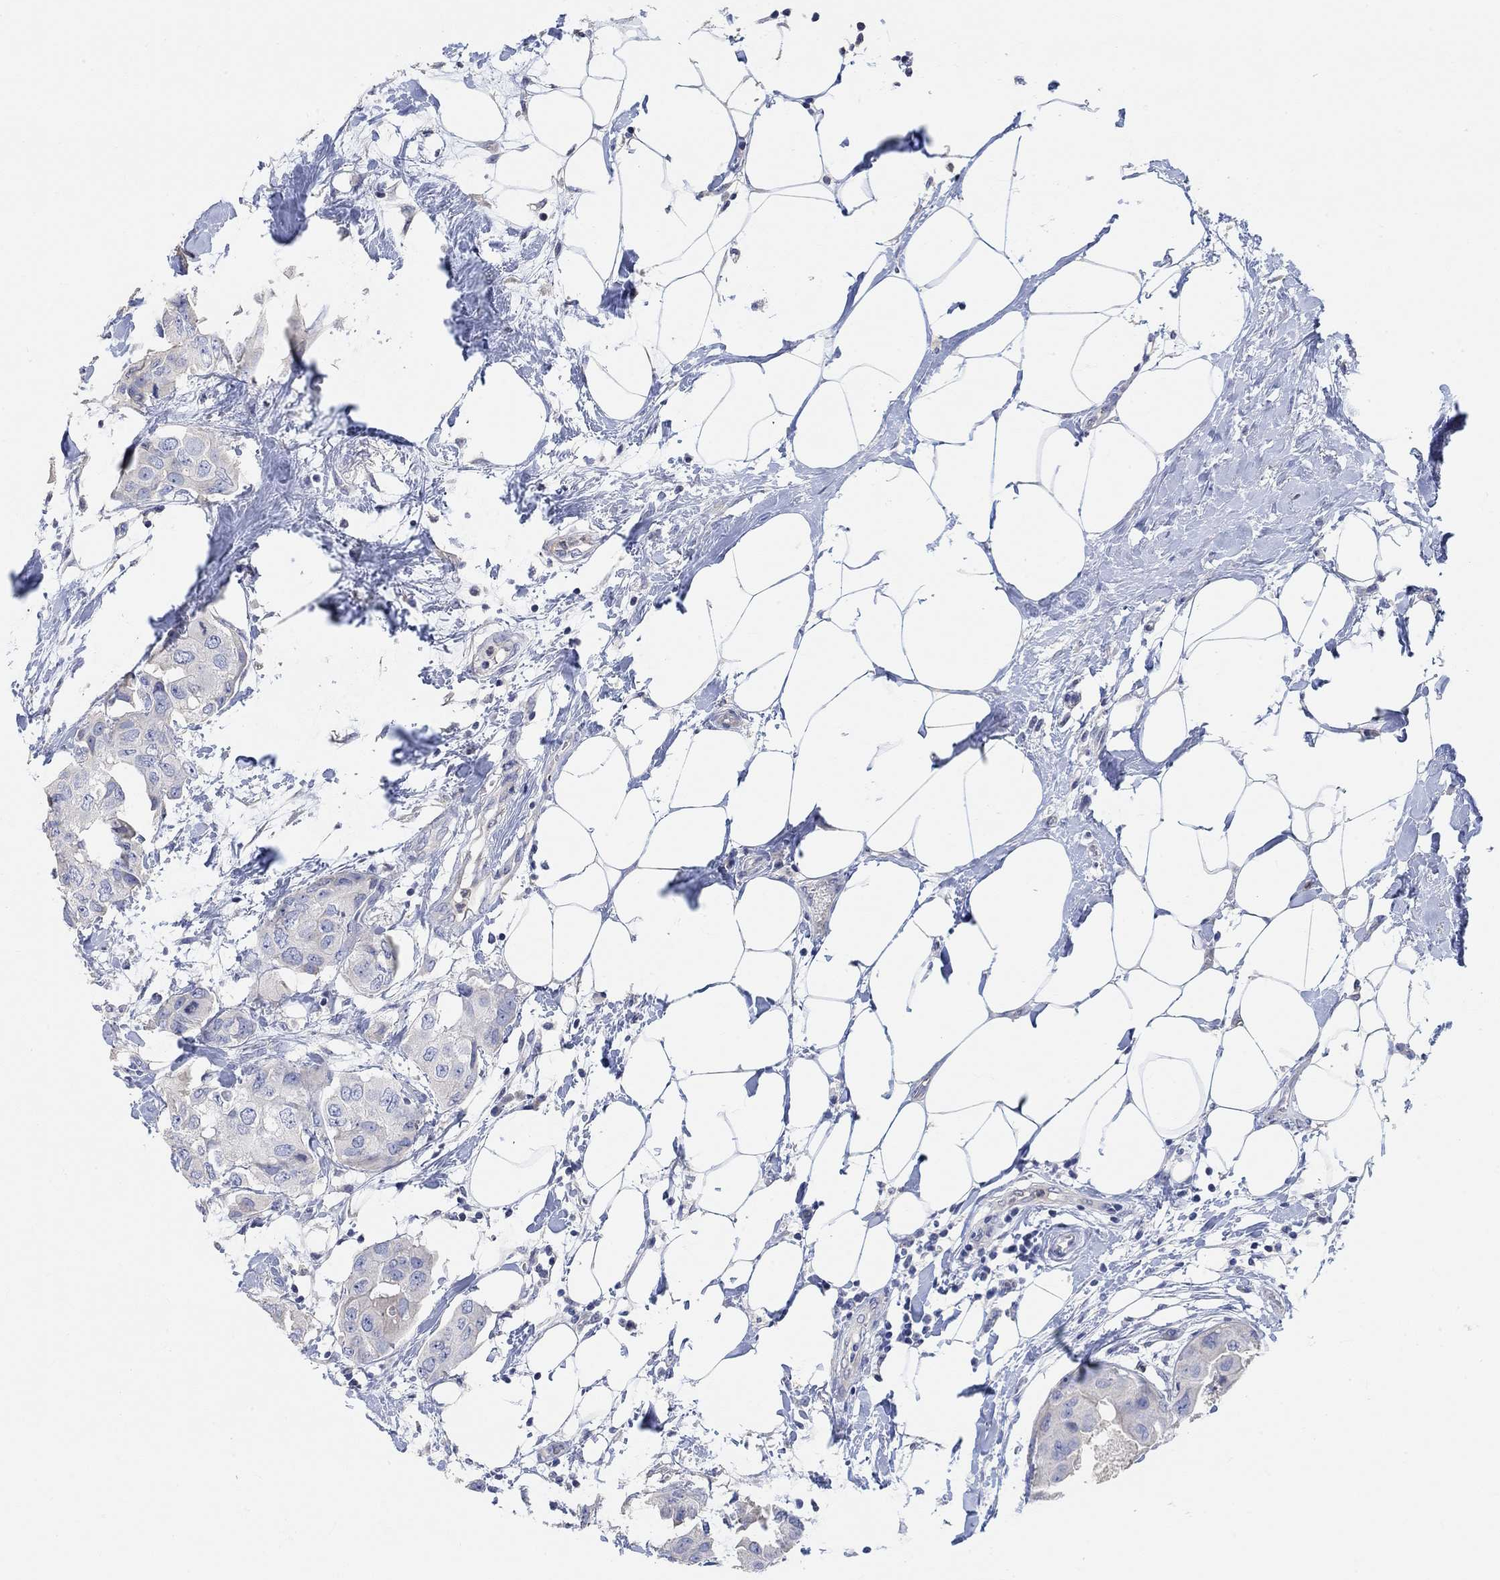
{"staining": {"intensity": "weak", "quantity": "<25%", "location": "cytoplasmic/membranous"}, "tissue": "breast cancer", "cell_type": "Tumor cells", "image_type": "cancer", "snomed": [{"axis": "morphology", "description": "Normal tissue, NOS"}, {"axis": "morphology", "description": "Duct carcinoma"}, {"axis": "topography", "description": "Breast"}], "caption": "Immunohistochemistry (IHC) photomicrograph of neoplastic tissue: human breast cancer (intraductal carcinoma) stained with DAB (3,3'-diaminobenzidine) demonstrates no significant protein positivity in tumor cells.", "gene": "NLRP14", "patient": {"sex": "female", "age": 40}}